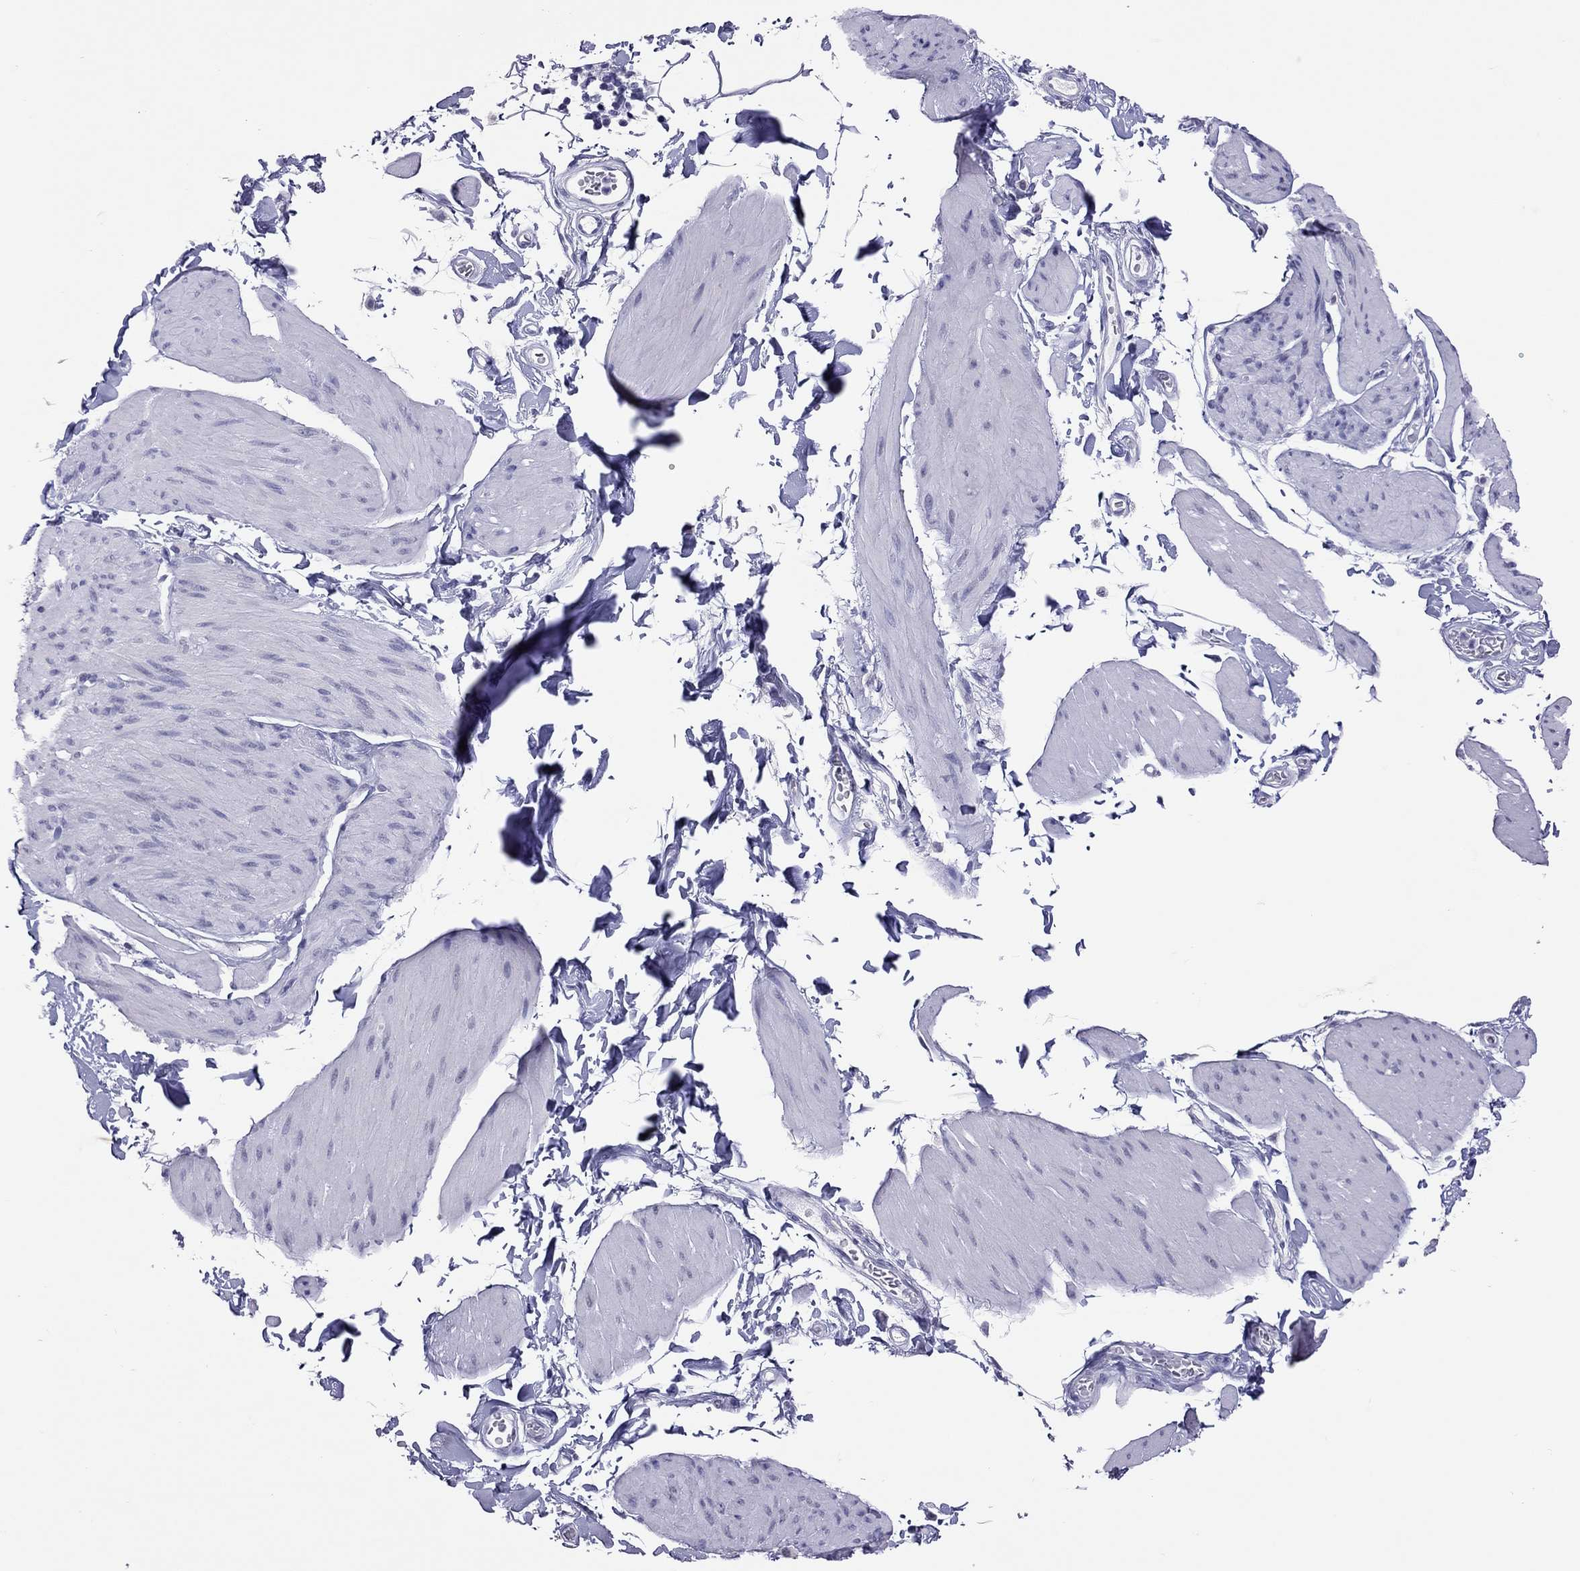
{"staining": {"intensity": "negative", "quantity": "none", "location": "none"}, "tissue": "smooth muscle", "cell_type": "Smooth muscle cells", "image_type": "normal", "snomed": [{"axis": "morphology", "description": "Normal tissue, NOS"}, {"axis": "topography", "description": "Adipose tissue"}, {"axis": "topography", "description": "Smooth muscle"}, {"axis": "topography", "description": "Peripheral nerve tissue"}], "caption": "IHC of benign smooth muscle exhibits no expression in smooth muscle cells. (DAB (3,3'-diaminobenzidine) immunohistochemistry (IHC), high magnification).", "gene": "JHY", "patient": {"sex": "male", "age": 83}}